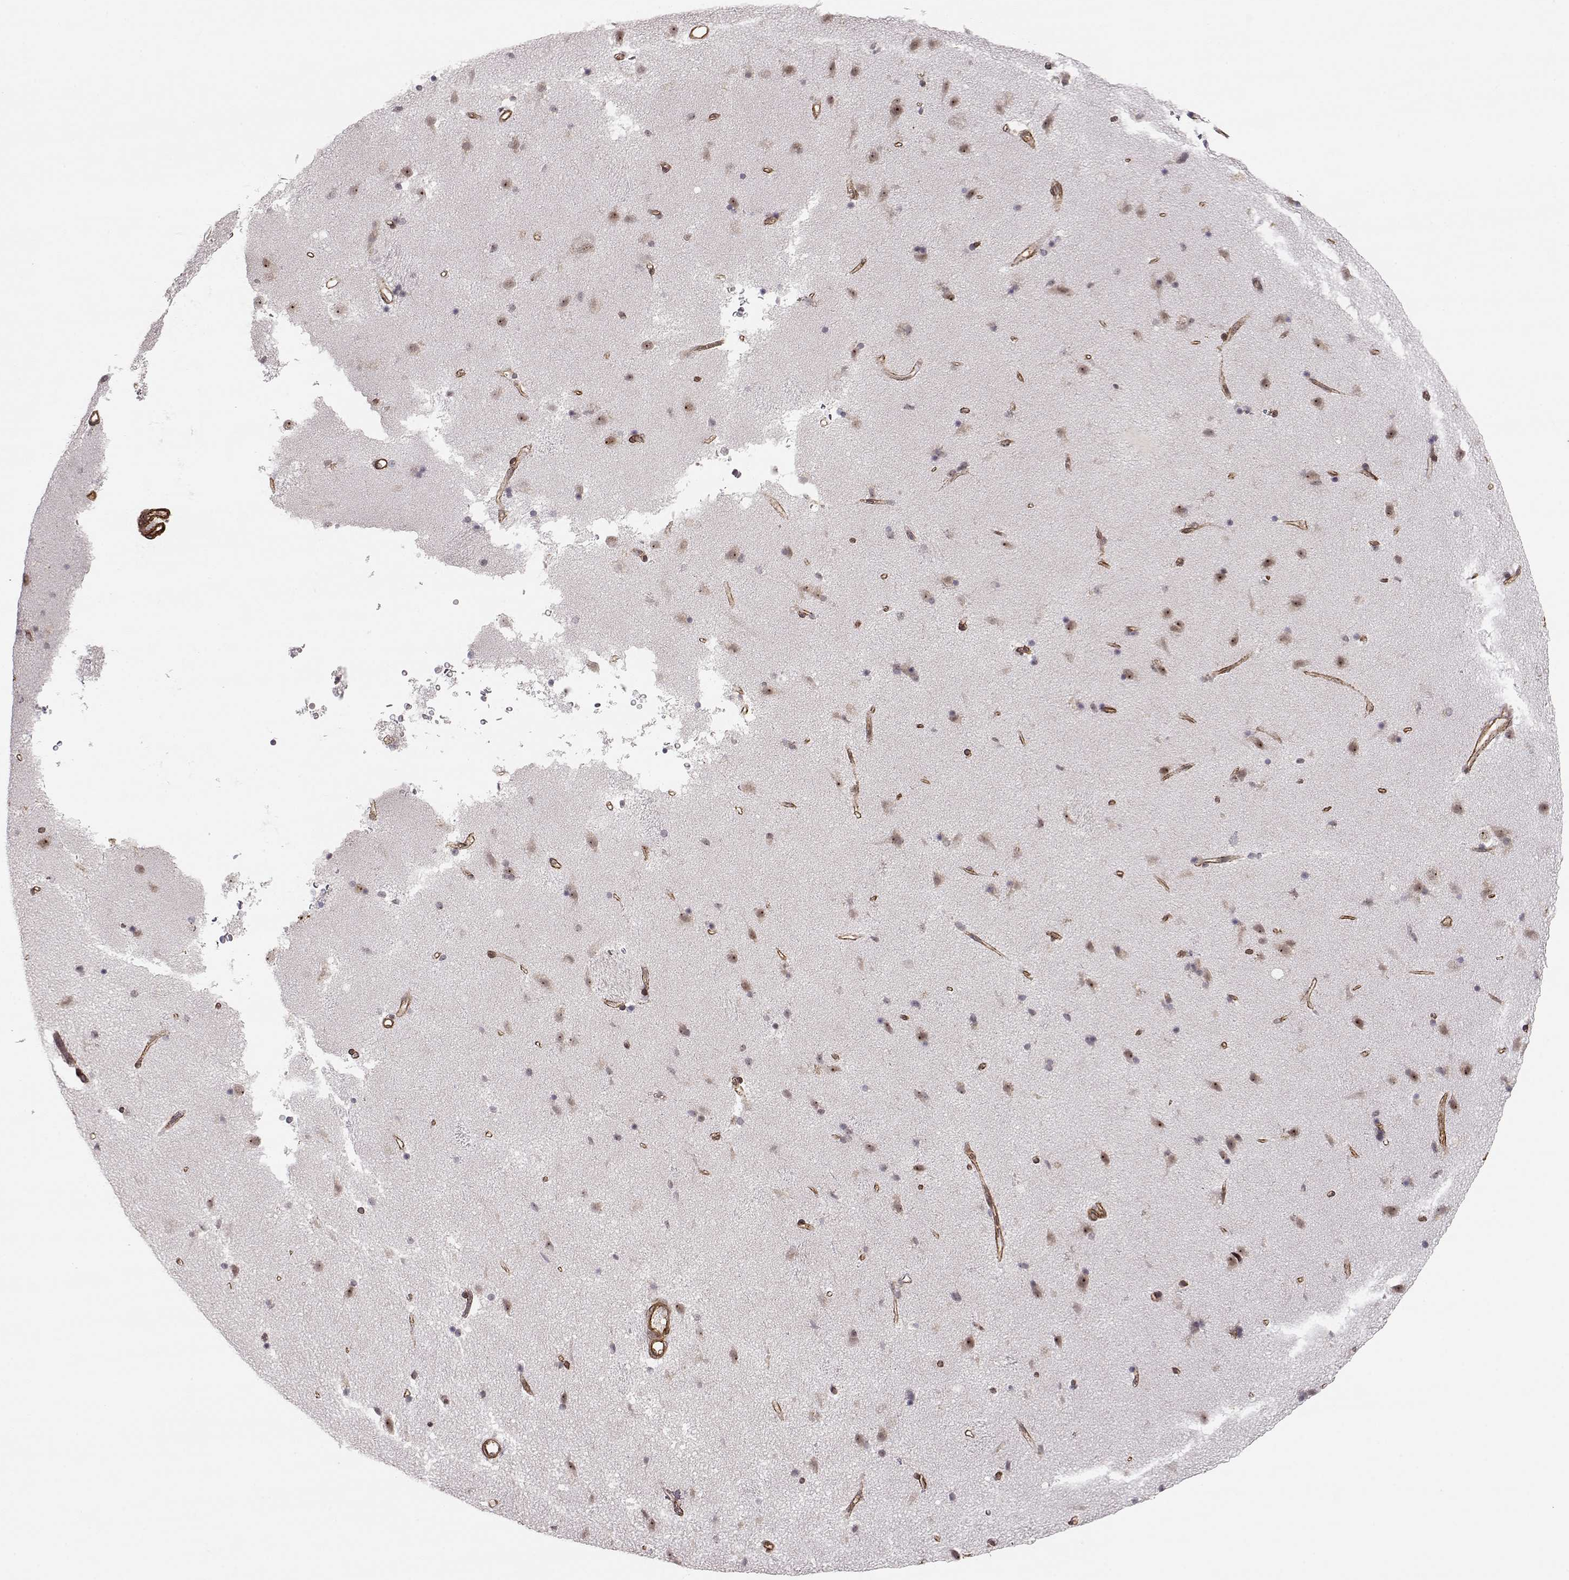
{"staining": {"intensity": "negative", "quantity": "none", "location": "none"}, "tissue": "caudate", "cell_type": "Glial cells", "image_type": "normal", "snomed": [{"axis": "morphology", "description": "Normal tissue, NOS"}, {"axis": "topography", "description": "Lateral ventricle wall"}], "caption": "A high-resolution image shows IHC staining of unremarkable caudate, which displays no significant positivity in glial cells. The staining is performed using DAB brown chromogen with nuclei counter-stained in using hematoxylin.", "gene": "CIR1", "patient": {"sex": "female", "age": 71}}